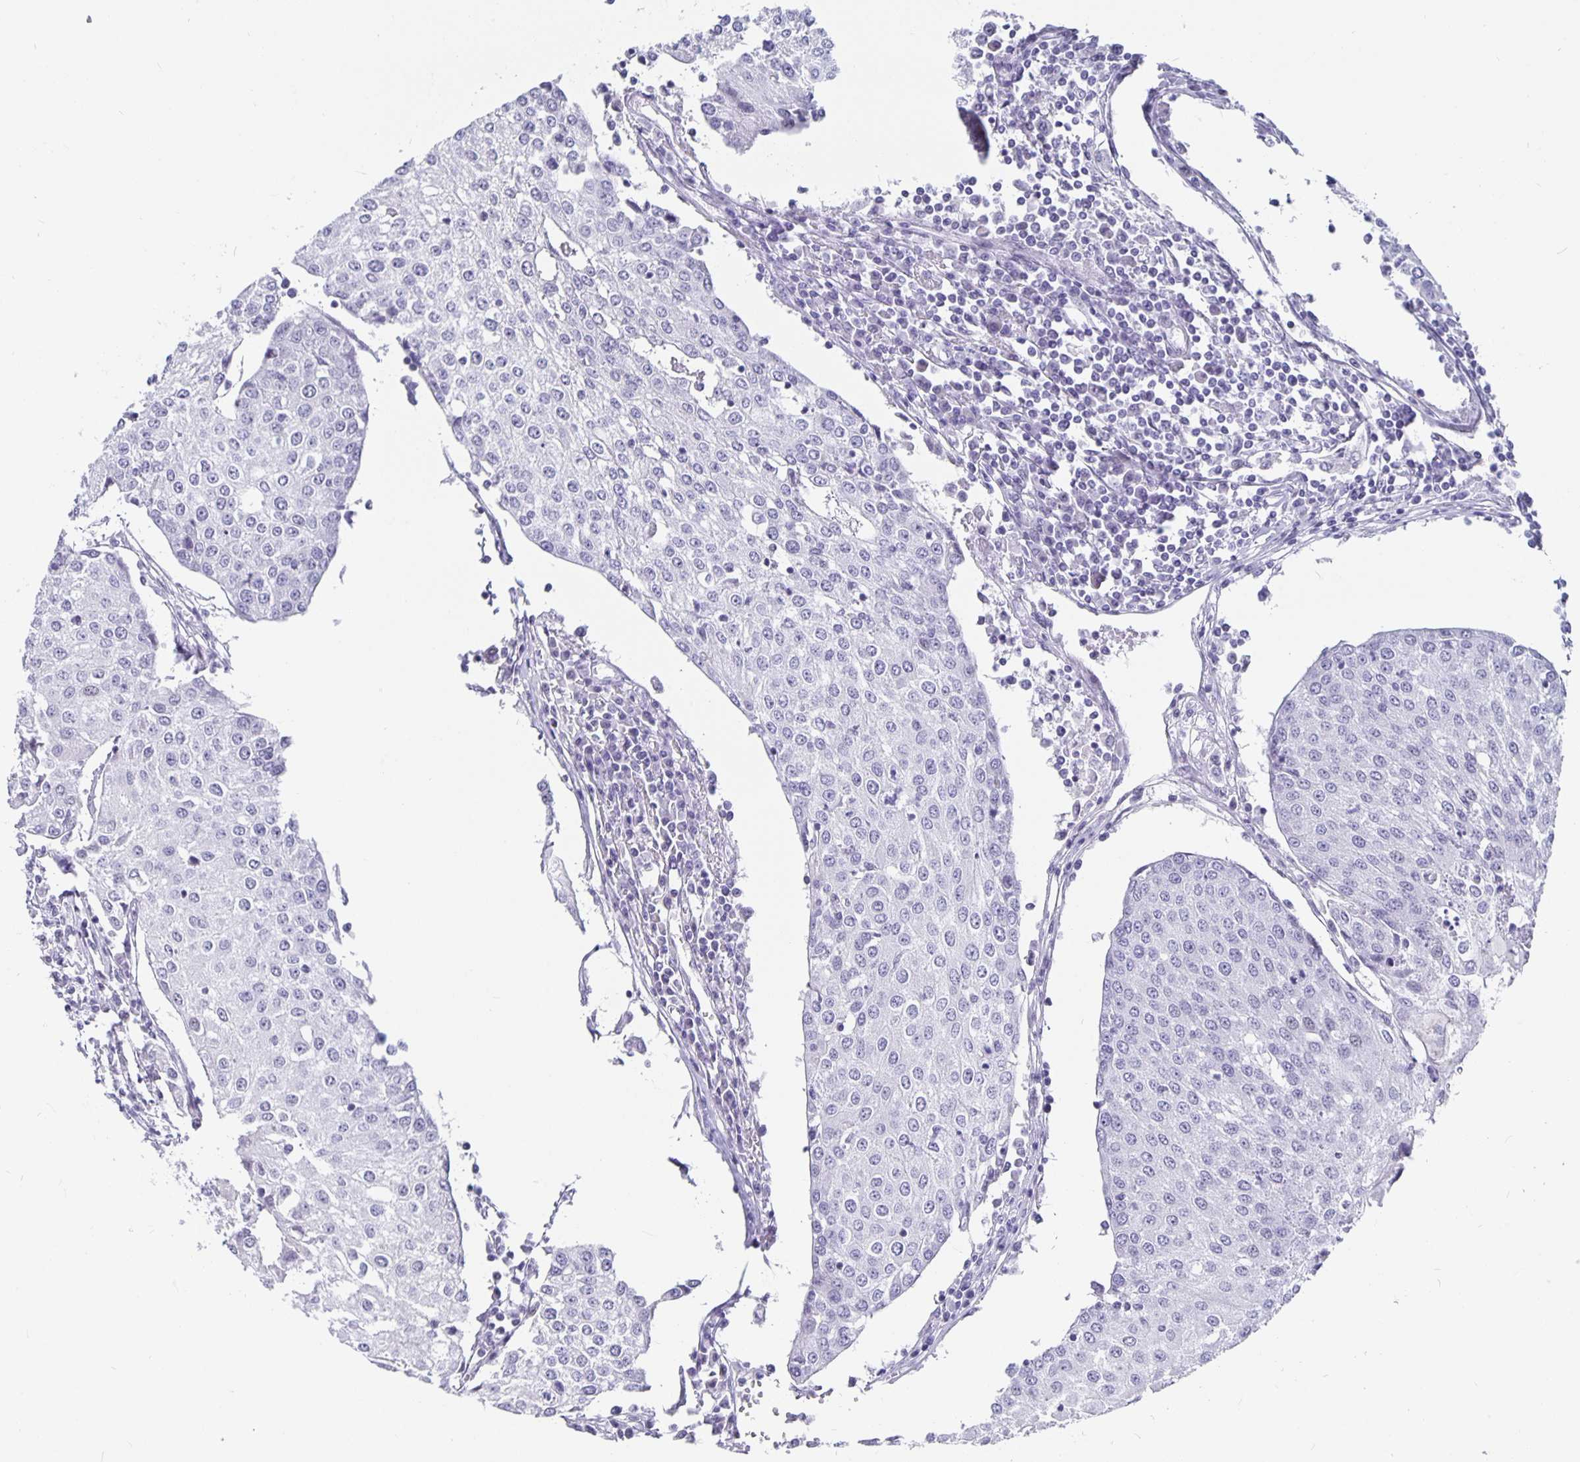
{"staining": {"intensity": "negative", "quantity": "none", "location": "none"}, "tissue": "urothelial cancer", "cell_type": "Tumor cells", "image_type": "cancer", "snomed": [{"axis": "morphology", "description": "Urothelial carcinoma, High grade"}, {"axis": "topography", "description": "Urinary bladder"}], "caption": "Protein analysis of urothelial carcinoma (high-grade) exhibits no significant staining in tumor cells.", "gene": "OLIG2", "patient": {"sex": "female", "age": 85}}